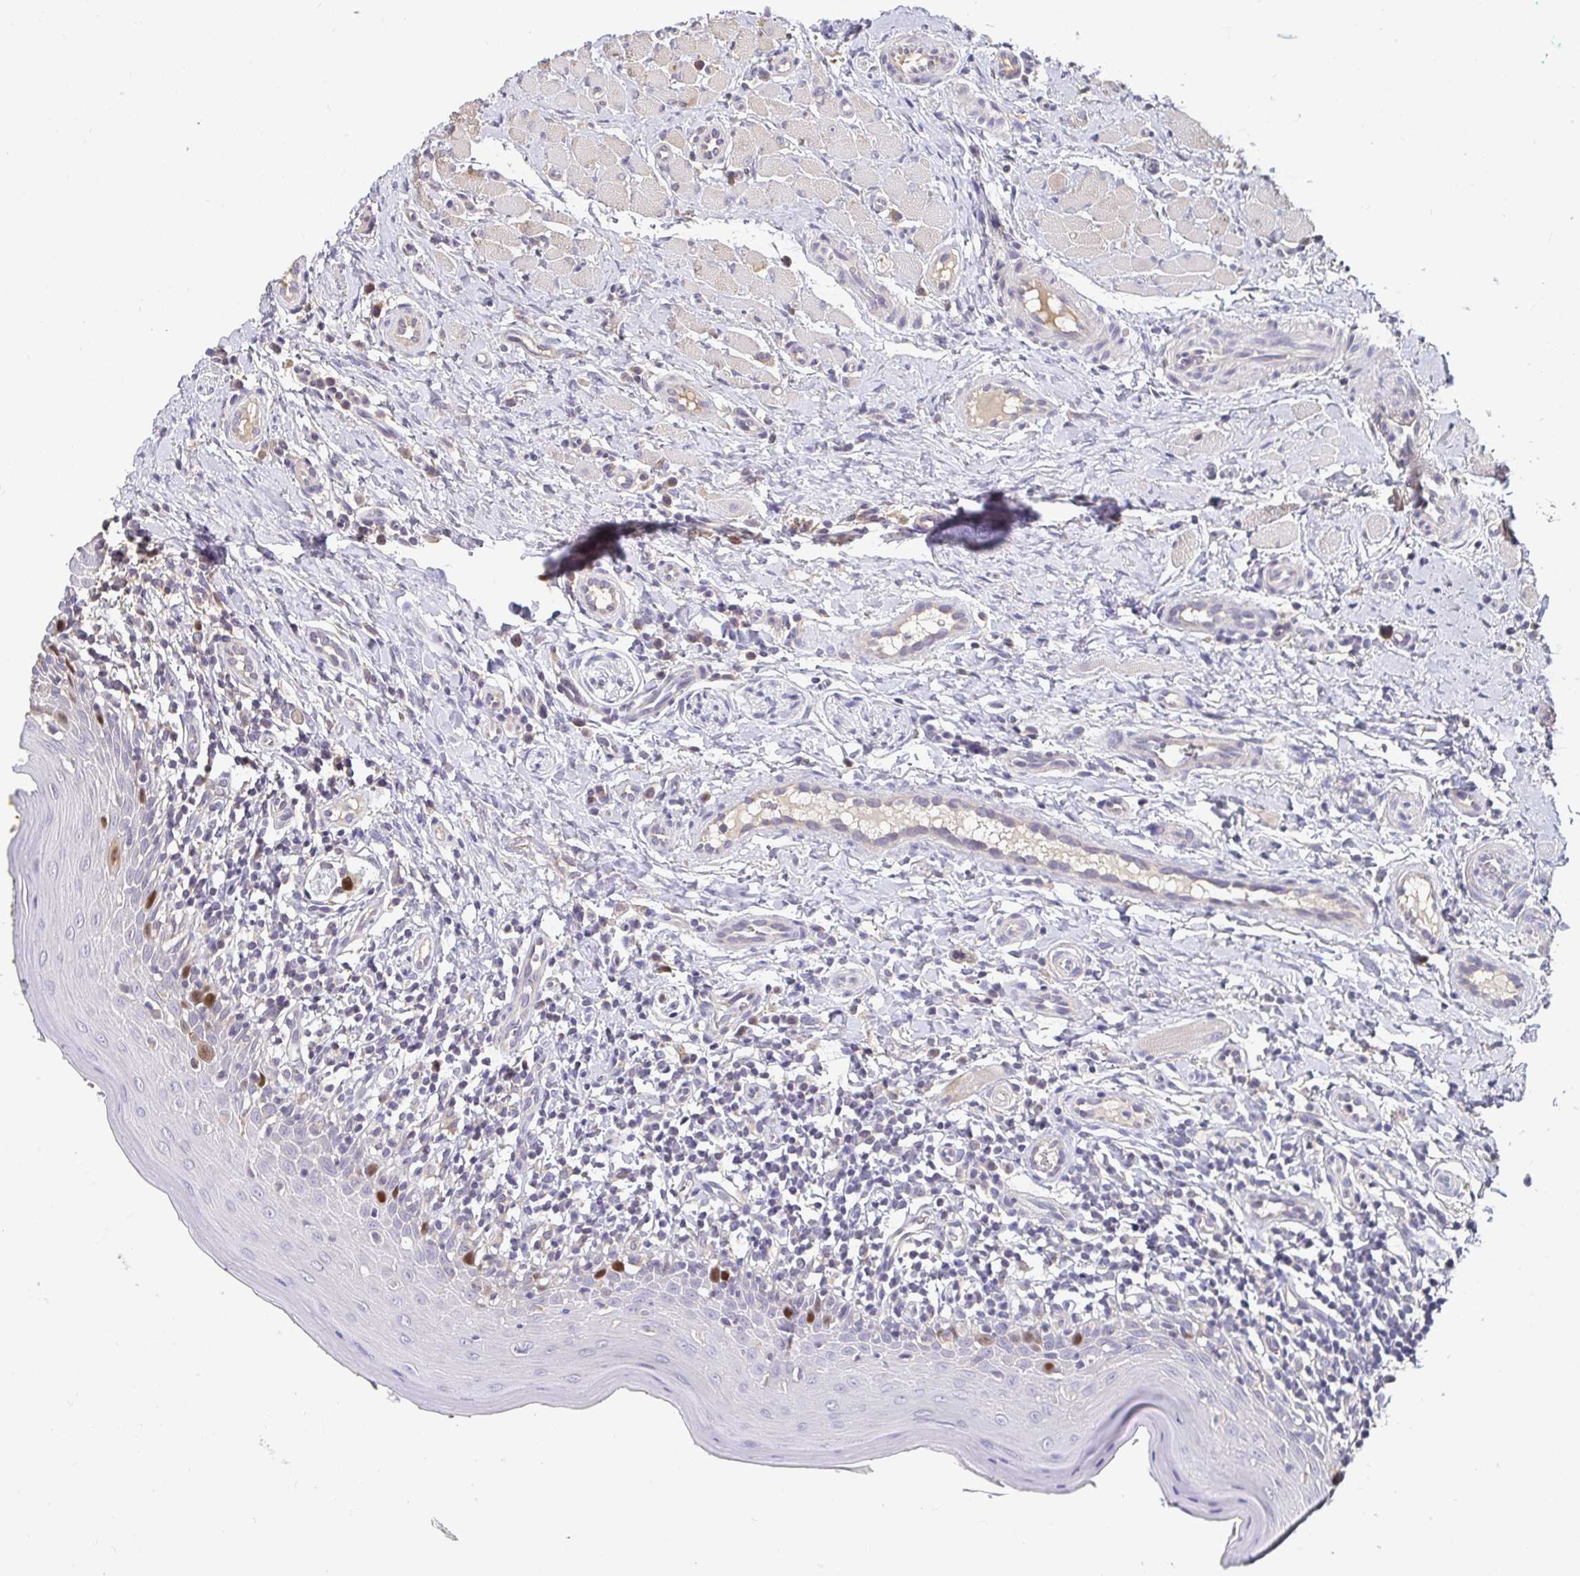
{"staining": {"intensity": "strong", "quantity": "<25%", "location": "nuclear"}, "tissue": "oral mucosa", "cell_type": "Squamous epithelial cells", "image_type": "normal", "snomed": [{"axis": "morphology", "description": "Normal tissue, NOS"}, {"axis": "topography", "description": "Oral tissue"}, {"axis": "topography", "description": "Tounge, NOS"}], "caption": "This micrograph demonstrates benign oral mucosa stained with immunohistochemistry to label a protein in brown. The nuclear of squamous epithelial cells show strong positivity for the protein. Nuclei are counter-stained blue.", "gene": "ANLN", "patient": {"sex": "female", "age": 58}}